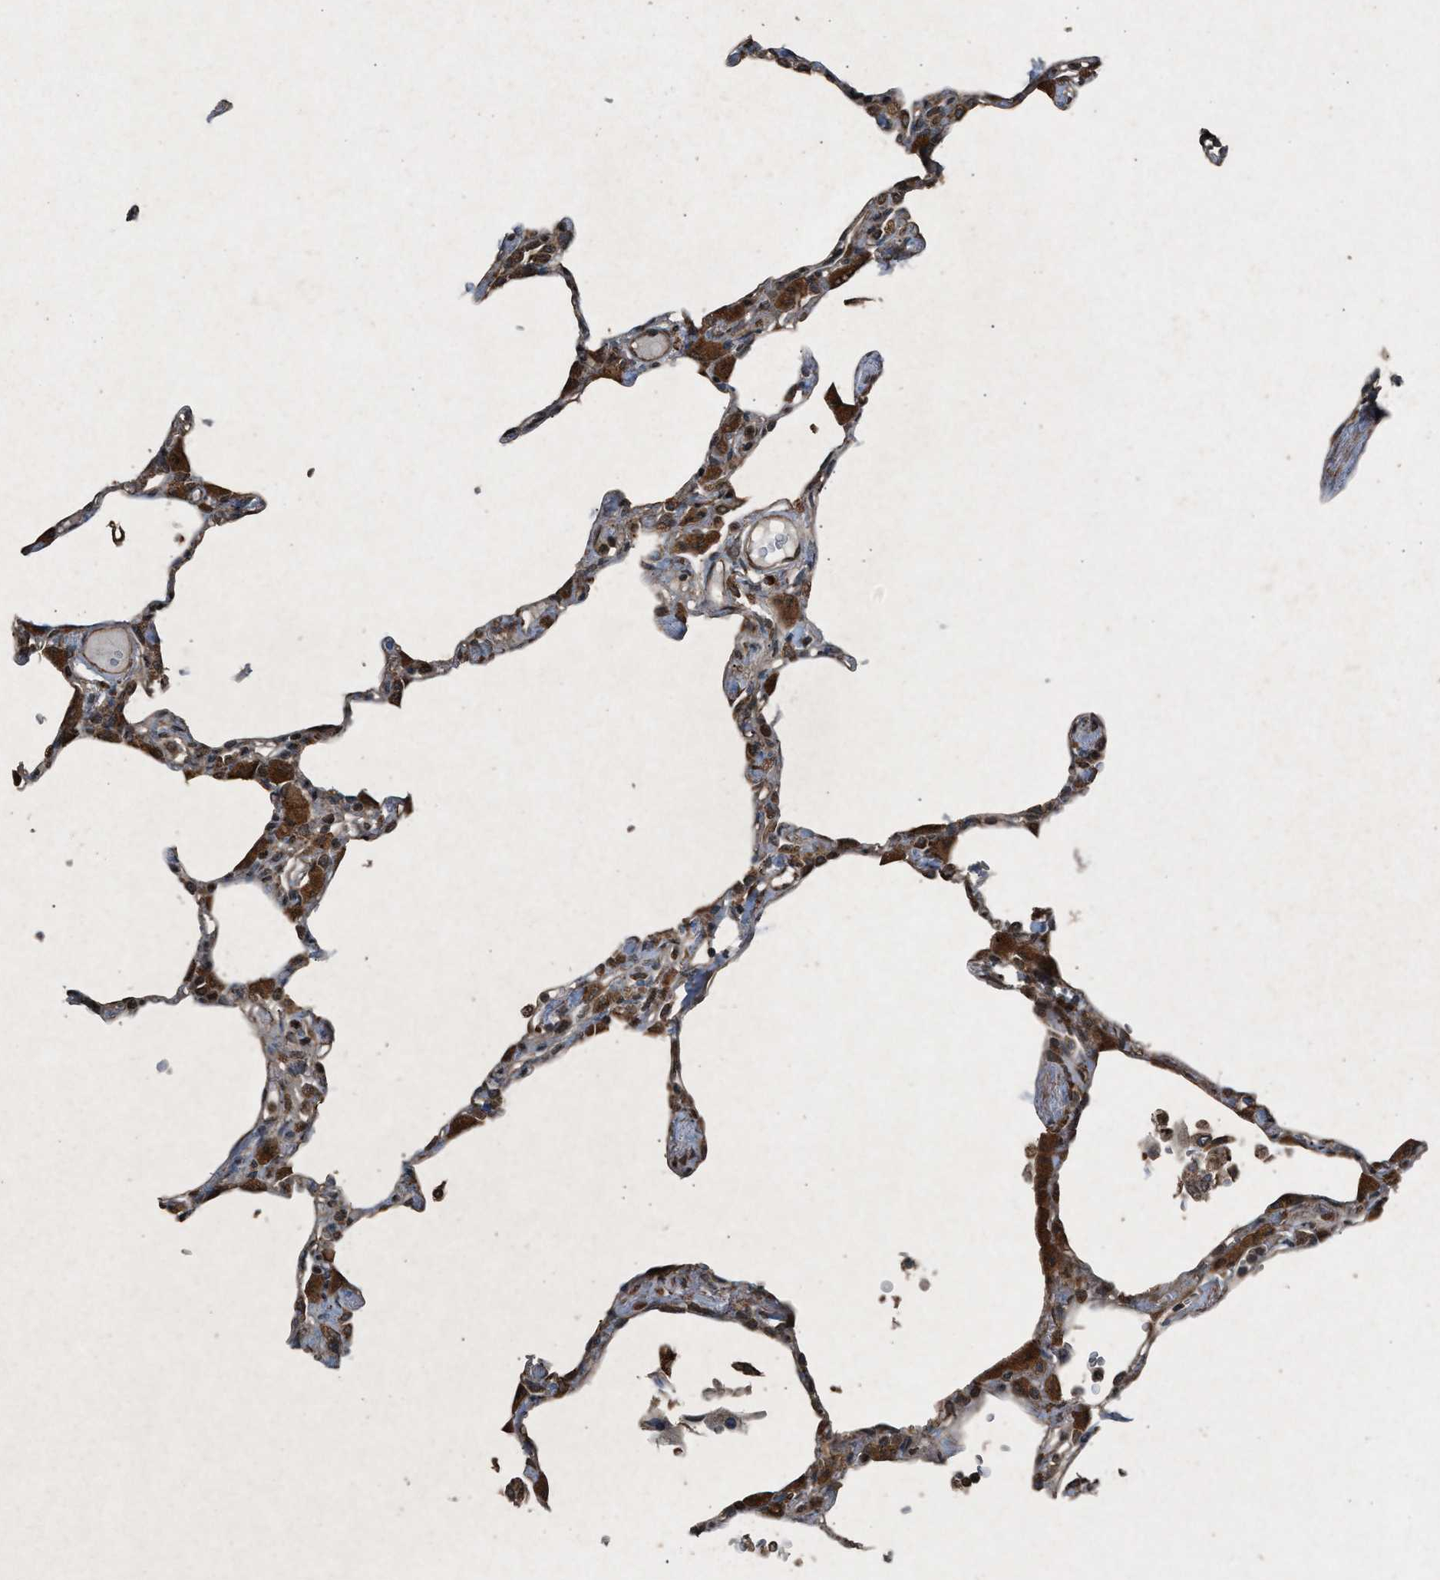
{"staining": {"intensity": "moderate", "quantity": "<25%", "location": "cytoplasmic/membranous"}, "tissue": "lung", "cell_type": "Alveolar cells", "image_type": "normal", "snomed": [{"axis": "morphology", "description": "Normal tissue, NOS"}, {"axis": "topography", "description": "Lung"}], "caption": "Unremarkable lung was stained to show a protein in brown. There is low levels of moderate cytoplasmic/membranous positivity in approximately <25% of alveolar cells. The staining was performed using DAB (3,3'-diaminobenzidine), with brown indicating positive protein expression. Nuclei are stained blue with hematoxylin.", "gene": "CALR", "patient": {"sex": "female", "age": 49}}